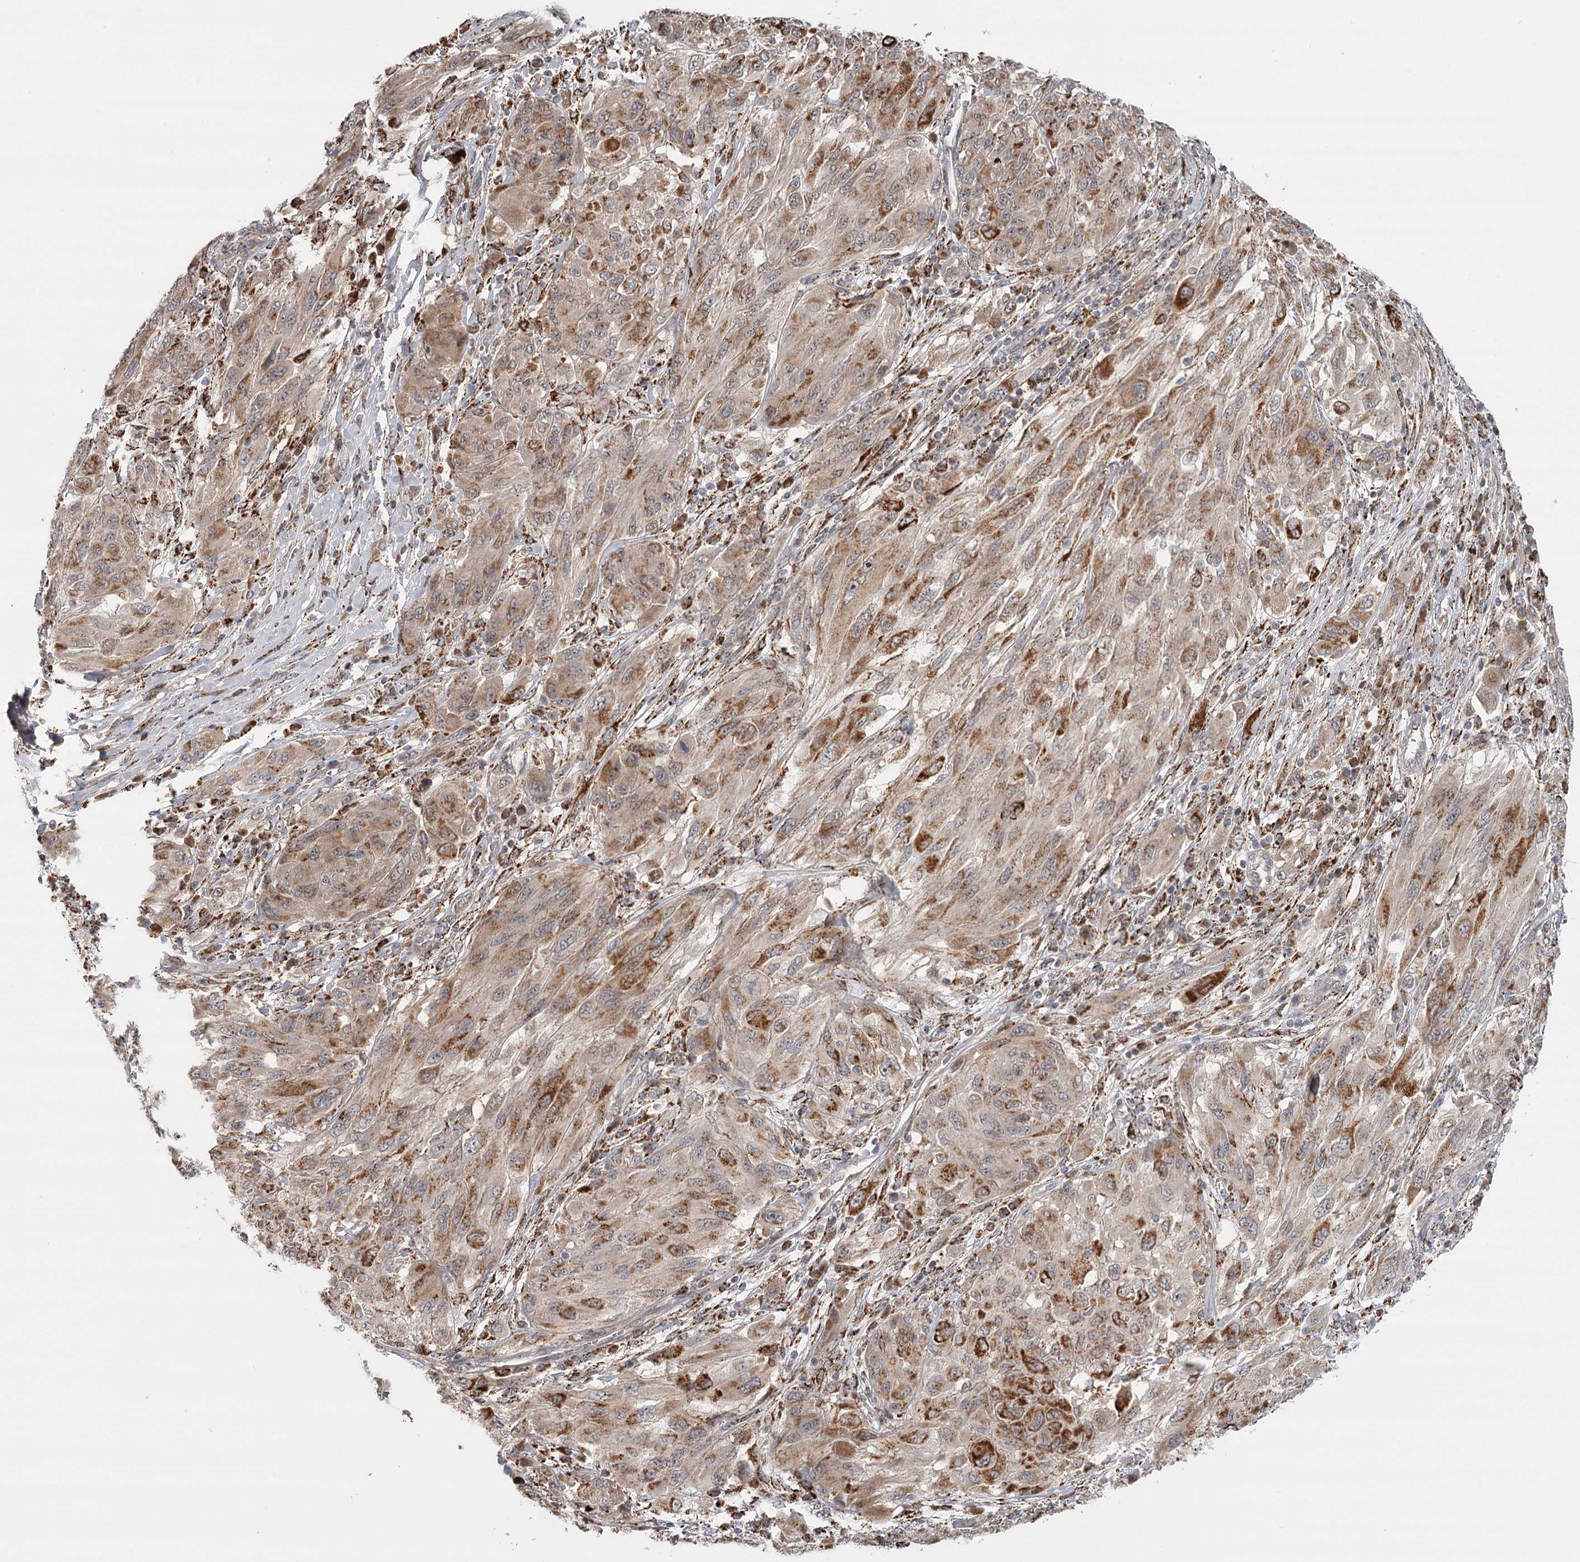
{"staining": {"intensity": "moderate", "quantity": ">75%", "location": "cytoplasmic/membranous"}, "tissue": "melanoma", "cell_type": "Tumor cells", "image_type": "cancer", "snomed": [{"axis": "morphology", "description": "Malignant melanoma, NOS"}, {"axis": "topography", "description": "Skin"}], "caption": "Tumor cells exhibit moderate cytoplasmic/membranous expression in about >75% of cells in melanoma.", "gene": "CDC123", "patient": {"sex": "female", "age": 91}}